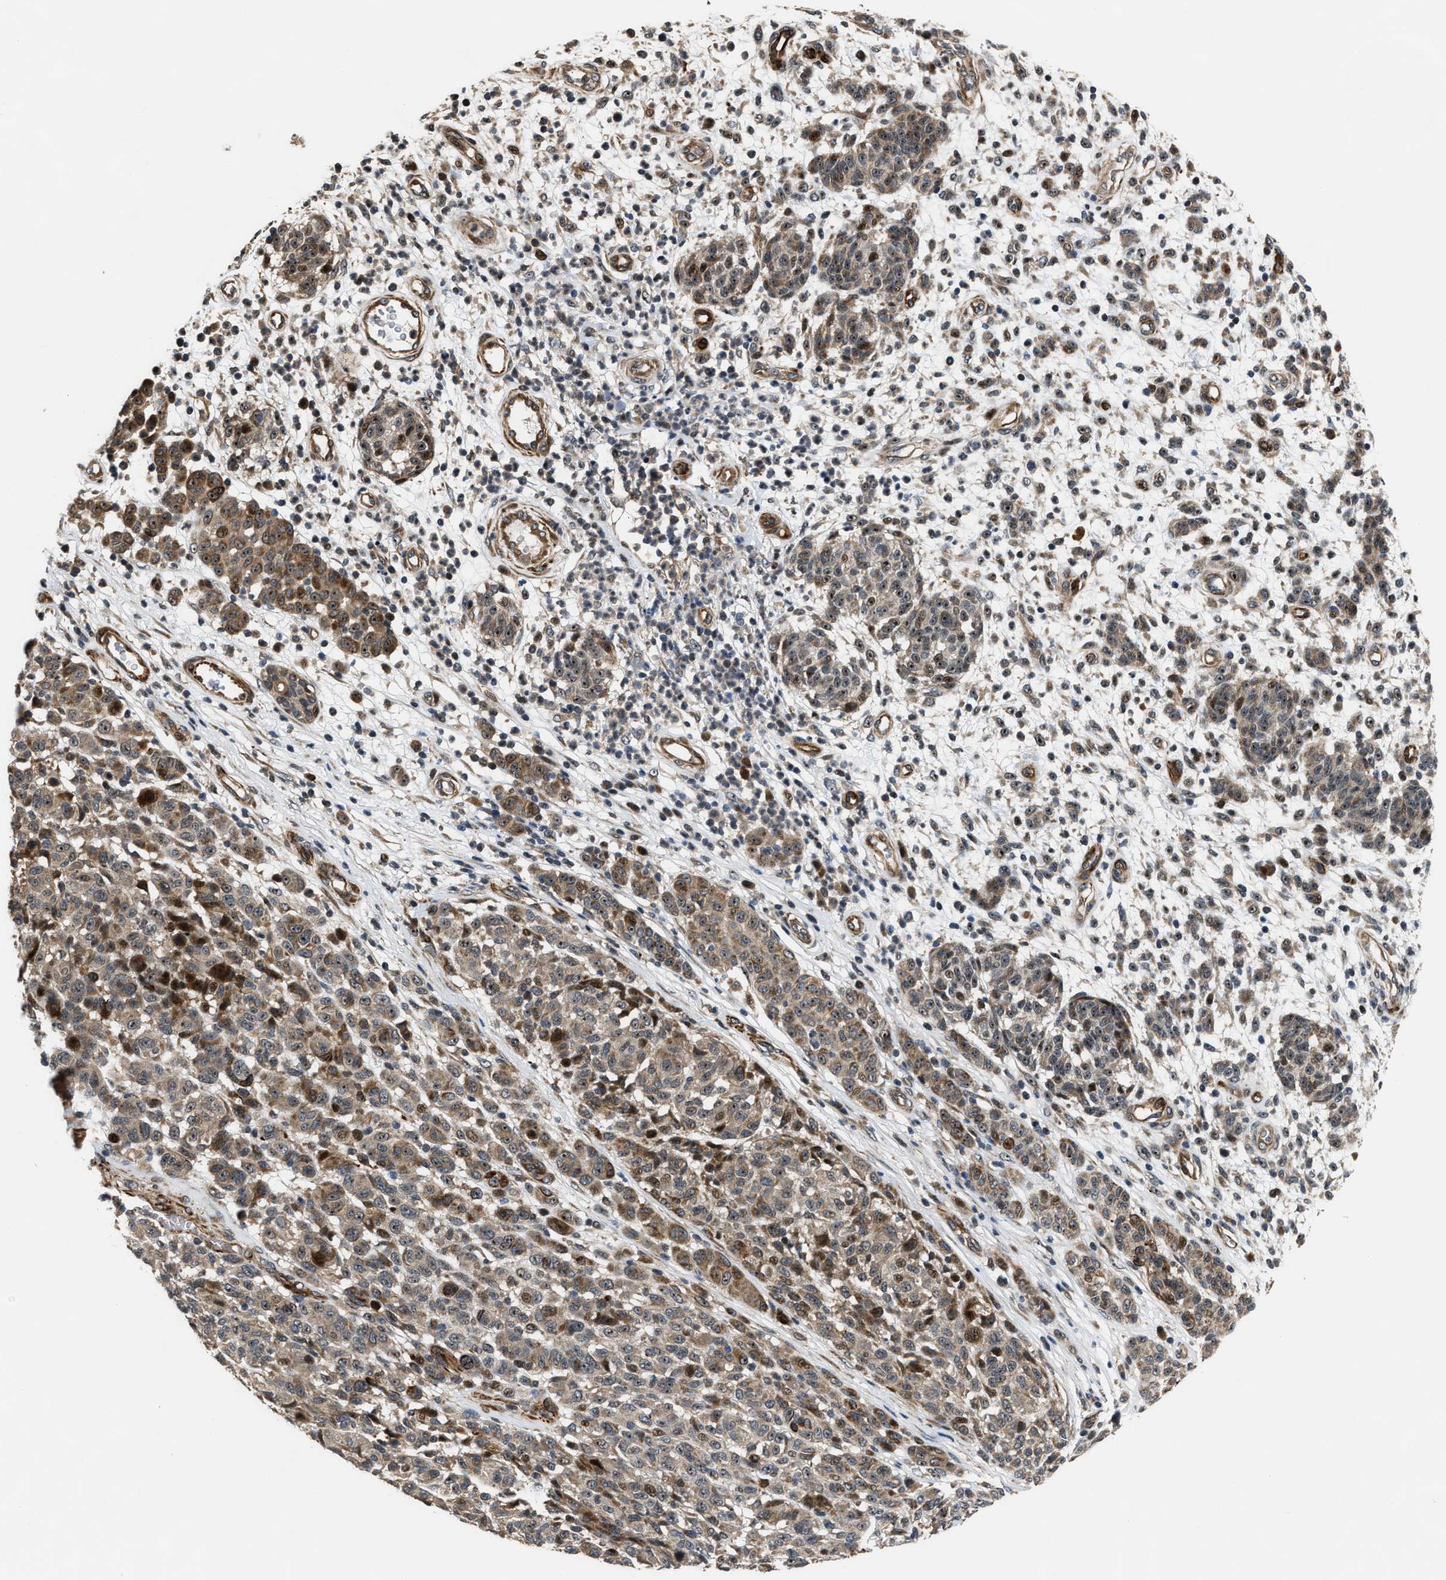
{"staining": {"intensity": "moderate", "quantity": ">75%", "location": "cytoplasmic/membranous,nuclear"}, "tissue": "melanoma", "cell_type": "Tumor cells", "image_type": "cancer", "snomed": [{"axis": "morphology", "description": "Malignant melanoma, NOS"}, {"axis": "topography", "description": "Skin"}], "caption": "Malignant melanoma stained for a protein exhibits moderate cytoplasmic/membranous and nuclear positivity in tumor cells.", "gene": "ALDH3A2", "patient": {"sex": "male", "age": 59}}